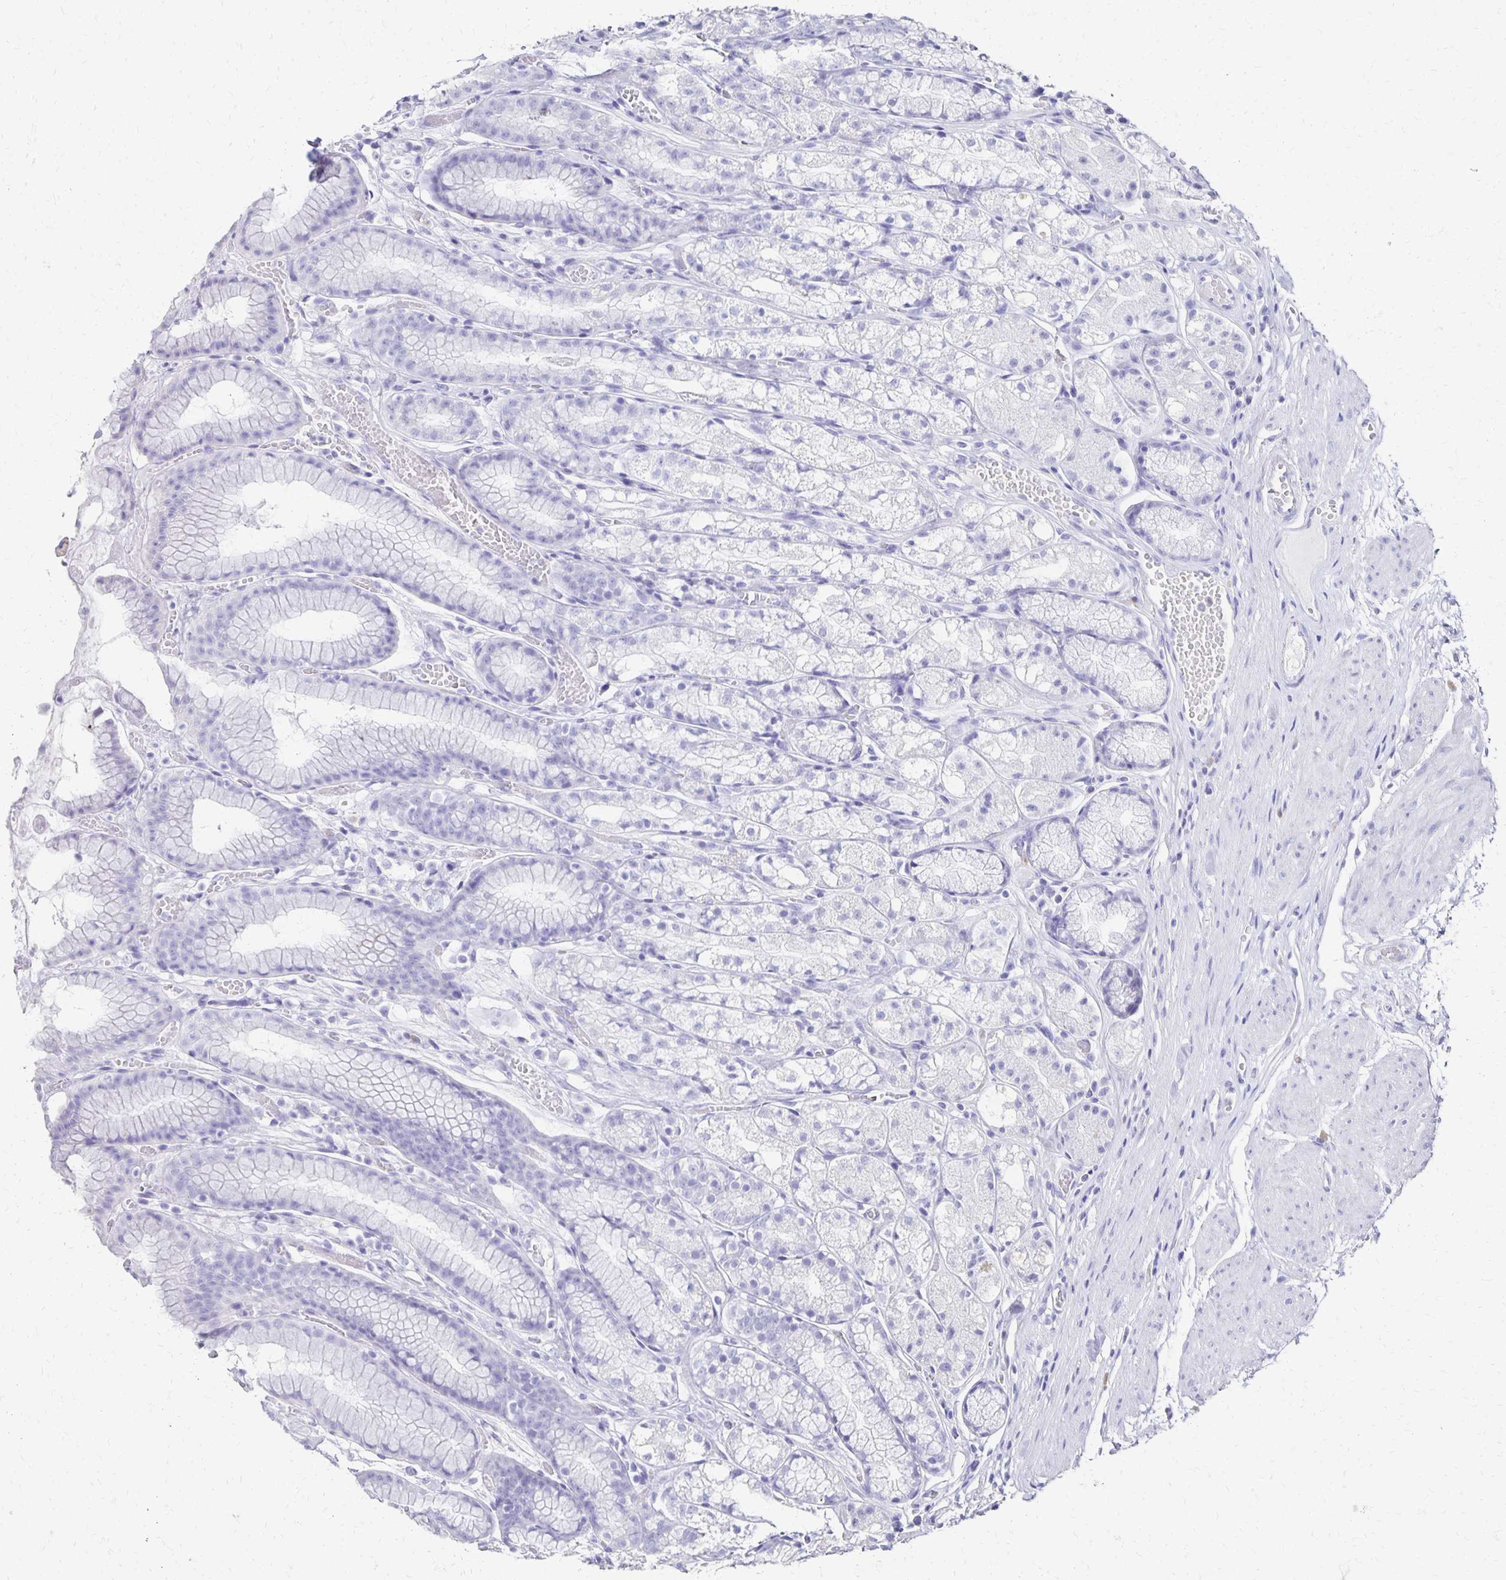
{"staining": {"intensity": "negative", "quantity": "none", "location": "none"}, "tissue": "stomach", "cell_type": "Glandular cells", "image_type": "normal", "snomed": [{"axis": "morphology", "description": "Normal tissue, NOS"}, {"axis": "topography", "description": "Smooth muscle"}, {"axis": "topography", "description": "Stomach"}], "caption": "There is no significant expression in glandular cells of stomach. (DAB (3,3'-diaminobenzidine) immunohistochemistry, high magnification).", "gene": "DYNLT4", "patient": {"sex": "male", "age": 70}}